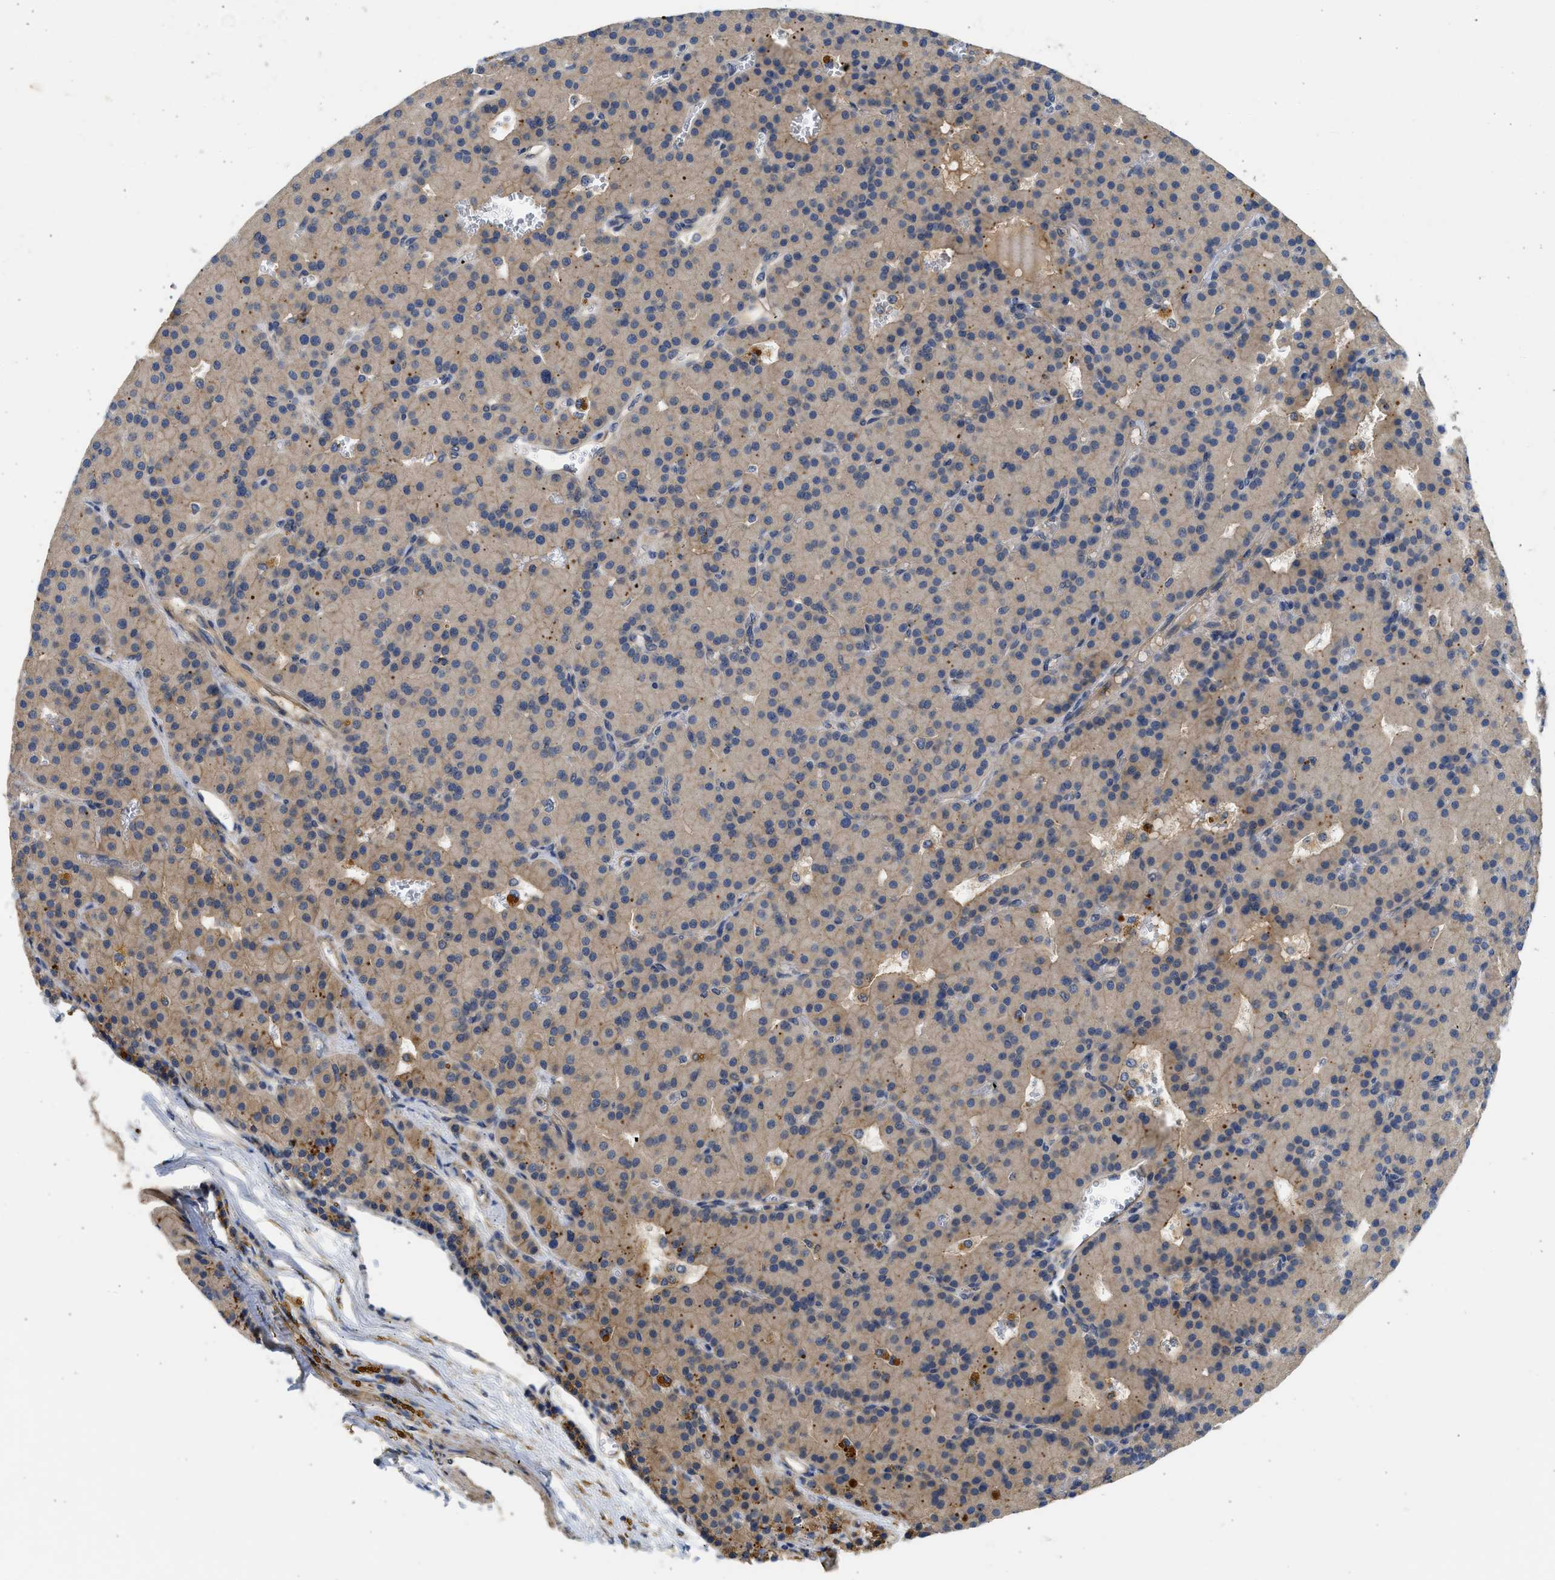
{"staining": {"intensity": "moderate", "quantity": "25%-75%", "location": "cytoplasmic/membranous"}, "tissue": "parathyroid gland", "cell_type": "Glandular cells", "image_type": "normal", "snomed": [{"axis": "morphology", "description": "Normal tissue, NOS"}, {"axis": "morphology", "description": "Adenoma, NOS"}, {"axis": "topography", "description": "Parathyroid gland"}], "caption": "This image exhibits unremarkable parathyroid gland stained with IHC to label a protein in brown. The cytoplasmic/membranous of glandular cells show moderate positivity for the protein. Nuclei are counter-stained blue.", "gene": "CSRNP2", "patient": {"sex": "male", "age": 75}}